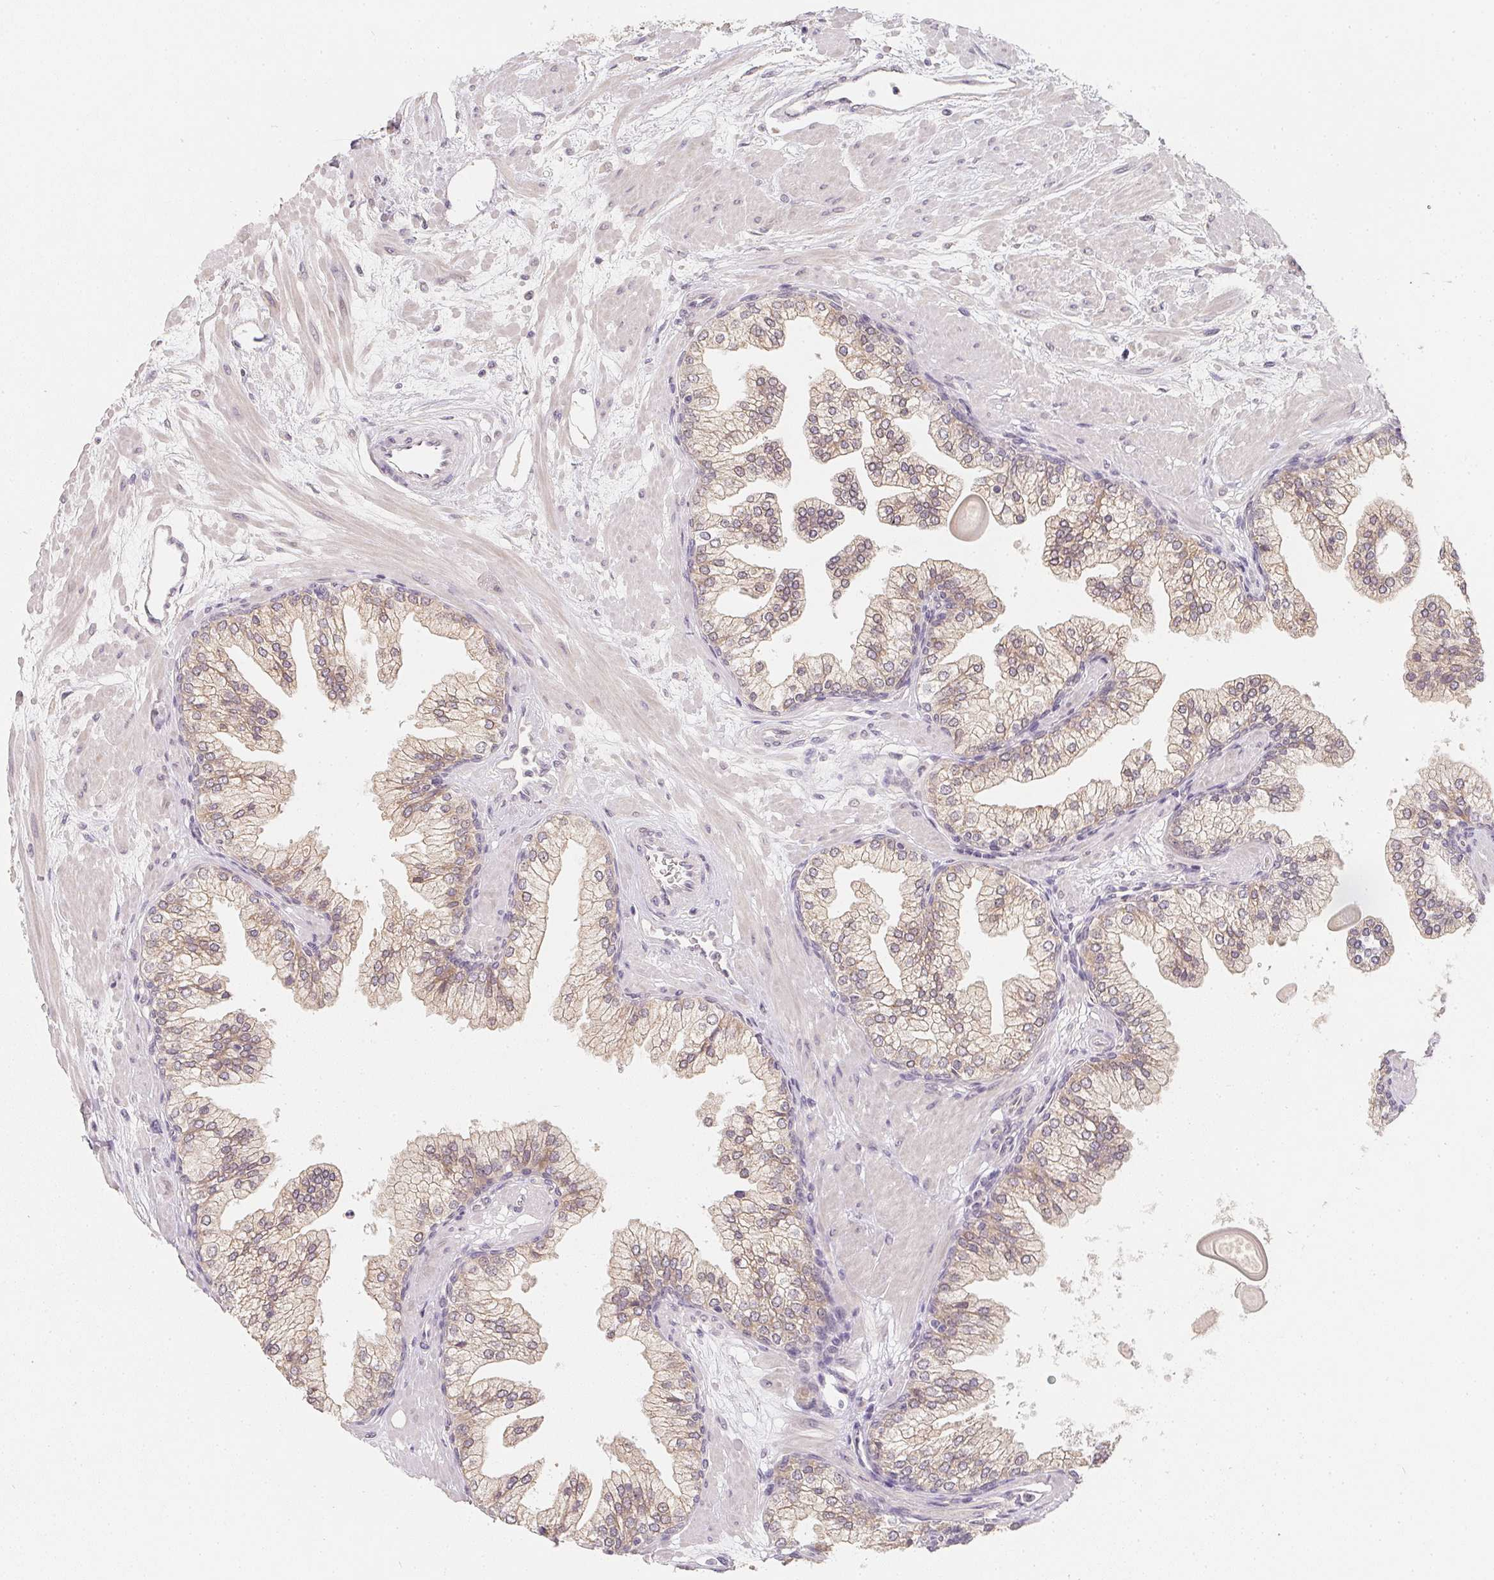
{"staining": {"intensity": "weak", "quantity": "25%-75%", "location": "cytoplasmic/membranous"}, "tissue": "prostate", "cell_type": "Glandular cells", "image_type": "normal", "snomed": [{"axis": "morphology", "description": "Normal tissue, NOS"}, {"axis": "topography", "description": "Prostate"}, {"axis": "topography", "description": "Peripheral nerve tissue"}], "caption": "Protein expression analysis of normal prostate demonstrates weak cytoplasmic/membranous expression in approximately 25%-75% of glandular cells. (brown staining indicates protein expression, while blue staining denotes nuclei).", "gene": "SOAT1", "patient": {"sex": "male", "age": 61}}